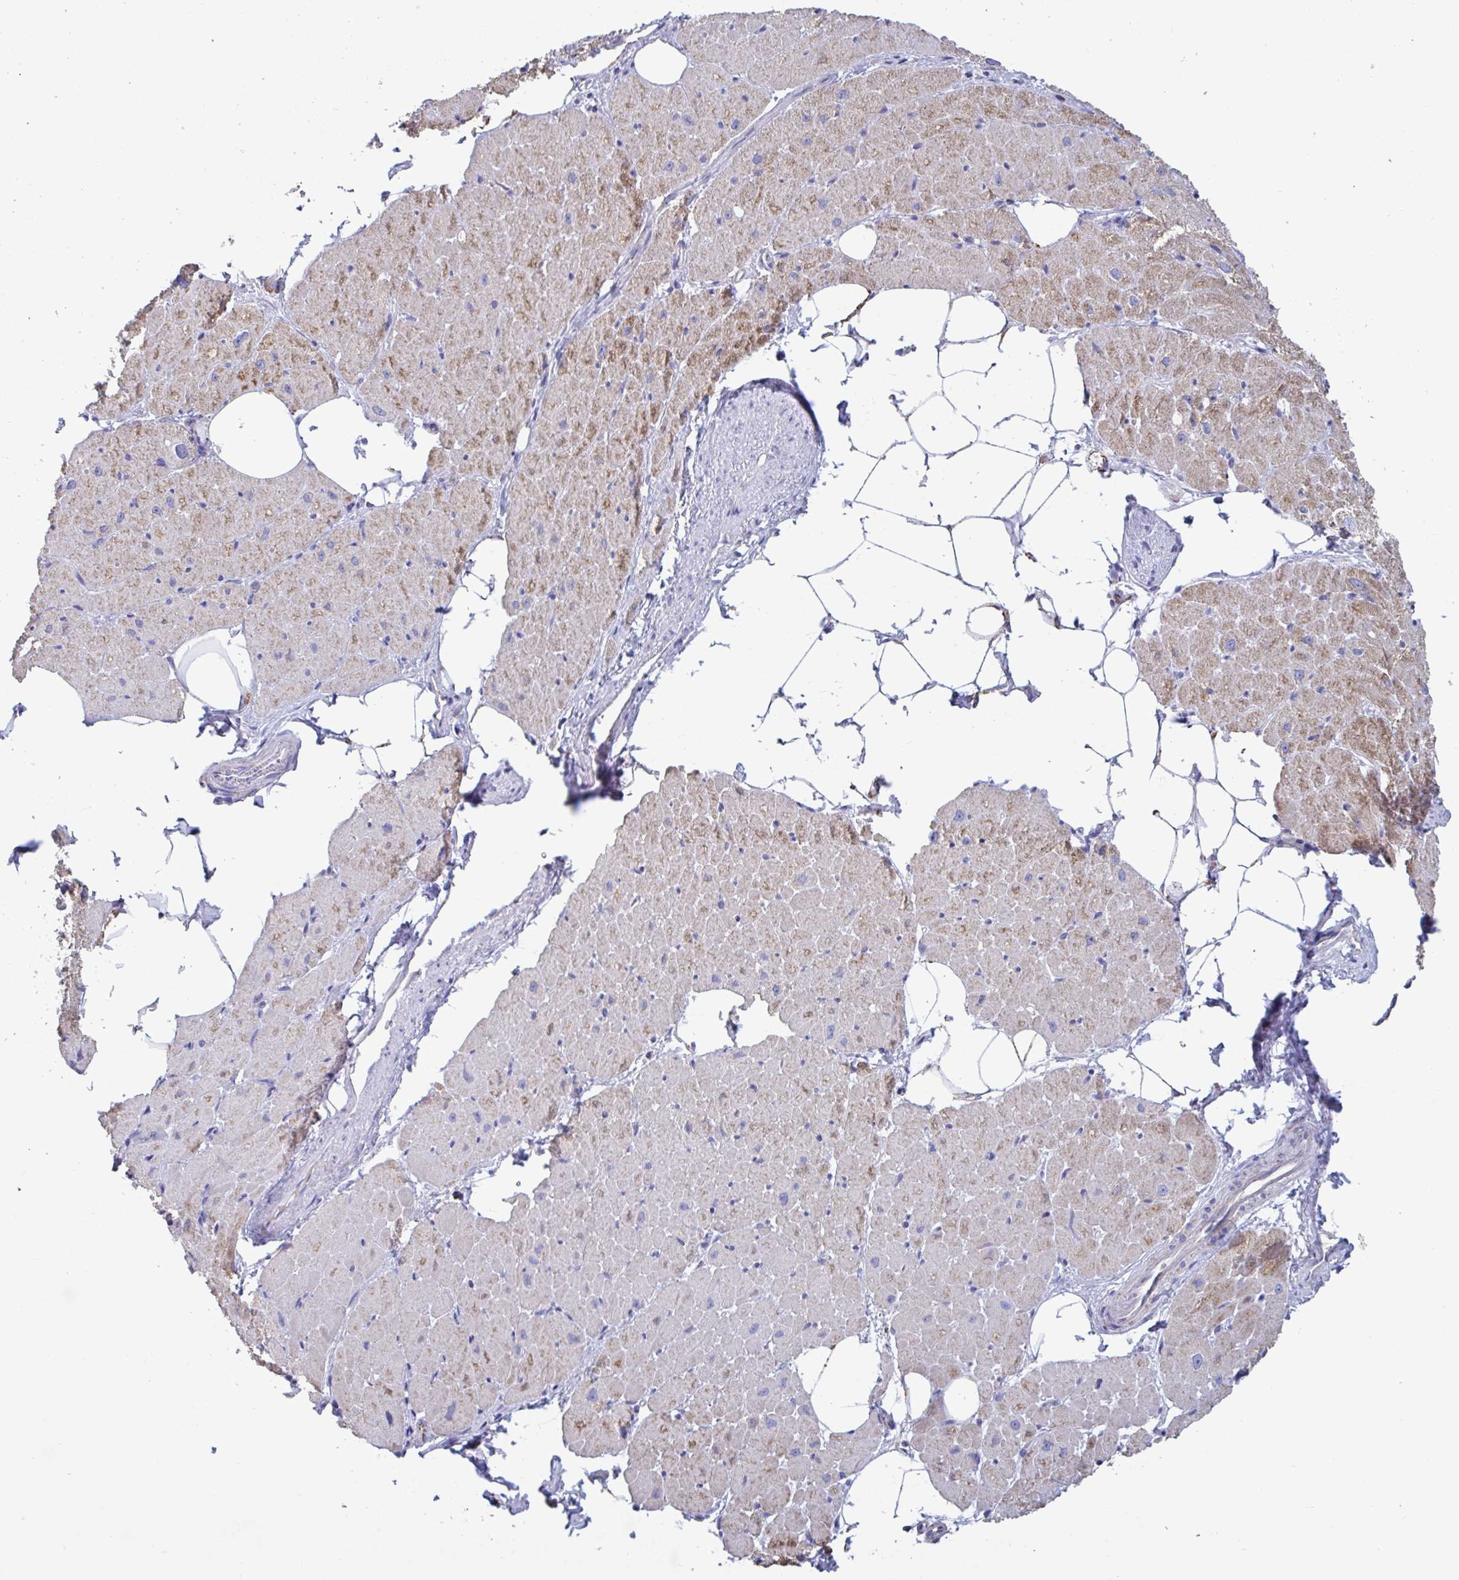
{"staining": {"intensity": "moderate", "quantity": "25%-75%", "location": "cytoplasmic/membranous"}, "tissue": "heart muscle", "cell_type": "Cardiomyocytes", "image_type": "normal", "snomed": [{"axis": "morphology", "description": "Normal tissue, NOS"}, {"axis": "topography", "description": "Heart"}], "caption": "Moderate cytoplasmic/membranous protein expression is identified in approximately 25%-75% of cardiomyocytes in heart muscle.", "gene": "BCAT2", "patient": {"sex": "male", "age": 62}}